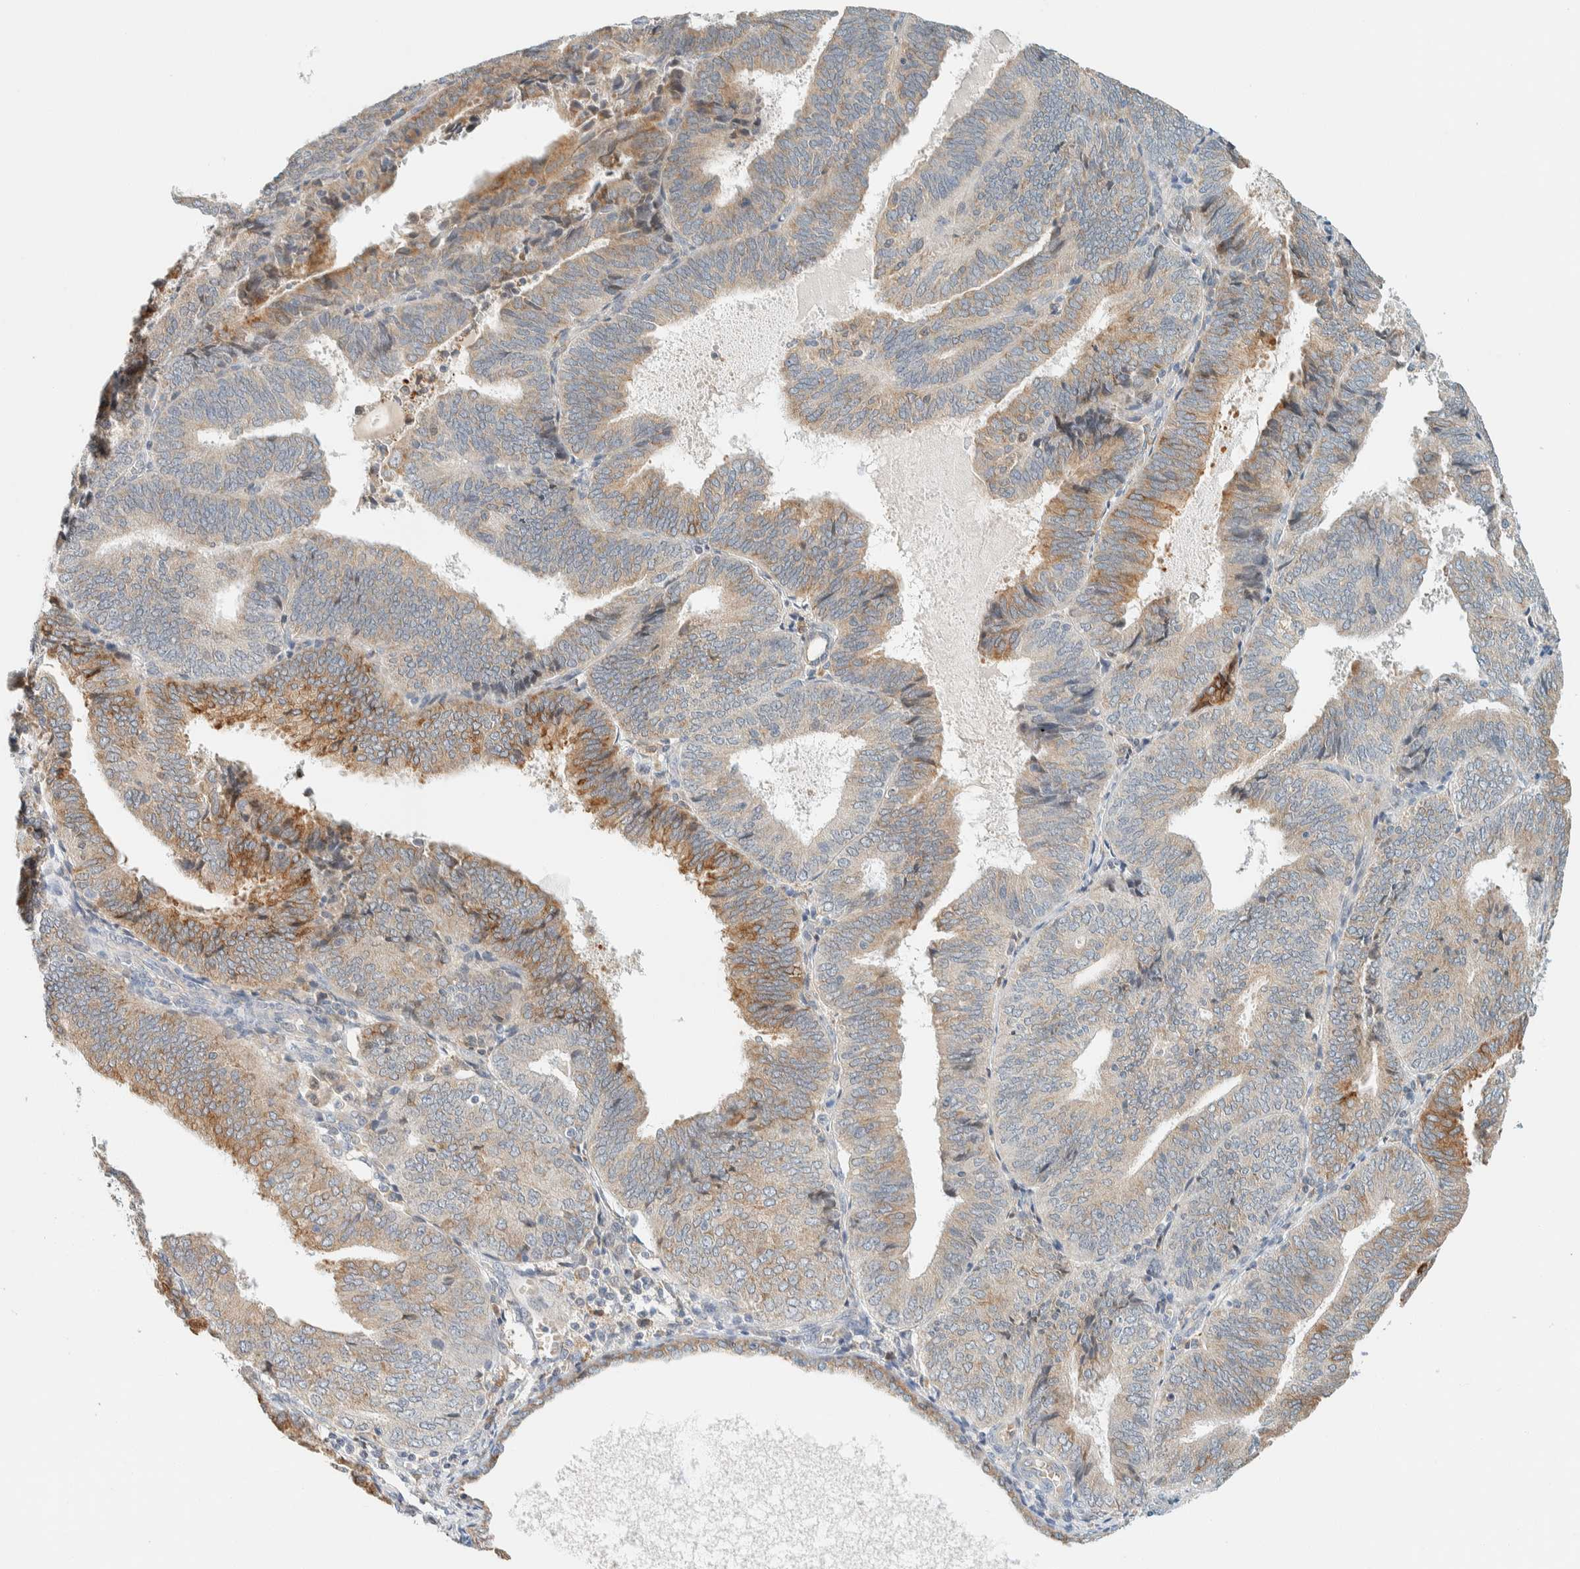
{"staining": {"intensity": "moderate", "quantity": "25%-75%", "location": "cytoplasmic/membranous"}, "tissue": "endometrial cancer", "cell_type": "Tumor cells", "image_type": "cancer", "snomed": [{"axis": "morphology", "description": "Adenocarcinoma, NOS"}, {"axis": "topography", "description": "Endometrium"}], "caption": "A high-resolution photomicrograph shows IHC staining of endometrial cancer (adenocarcinoma), which reveals moderate cytoplasmic/membranous positivity in approximately 25%-75% of tumor cells.", "gene": "SUMF2", "patient": {"sex": "female", "age": 81}}